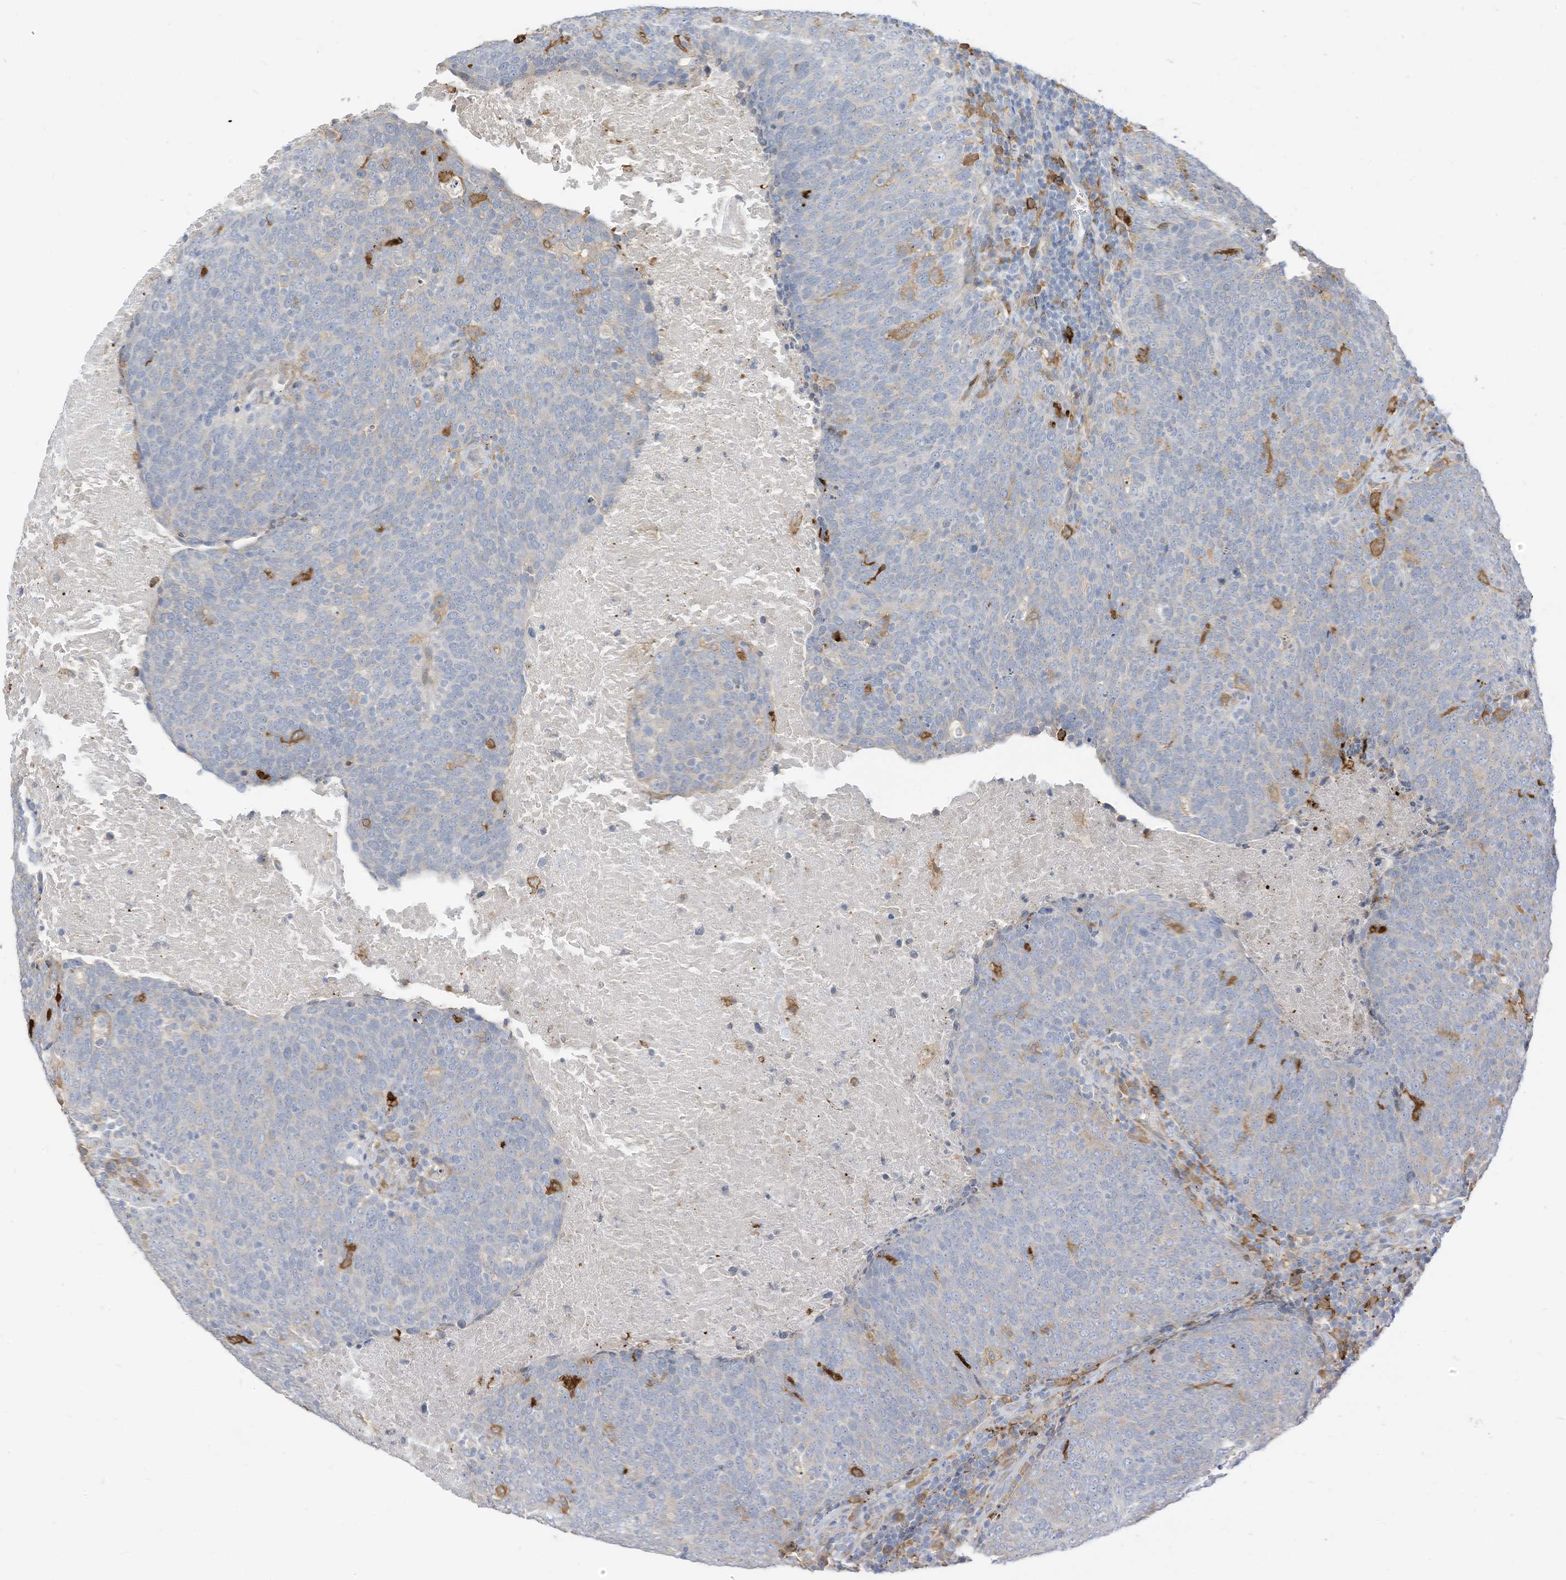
{"staining": {"intensity": "negative", "quantity": "none", "location": "none"}, "tissue": "head and neck cancer", "cell_type": "Tumor cells", "image_type": "cancer", "snomed": [{"axis": "morphology", "description": "Squamous cell carcinoma, NOS"}, {"axis": "morphology", "description": "Squamous cell carcinoma, metastatic, NOS"}, {"axis": "topography", "description": "Lymph node"}, {"axis": "topography", "description": "Head-Neck"}], "caption": "Head and neck cancer (squamous cell carcinoma) stained for a protein using IHC demonstrates no expression tumor cells.", "gene": "ATP13A1", "patient": {"sex": "male", "age": 62}}